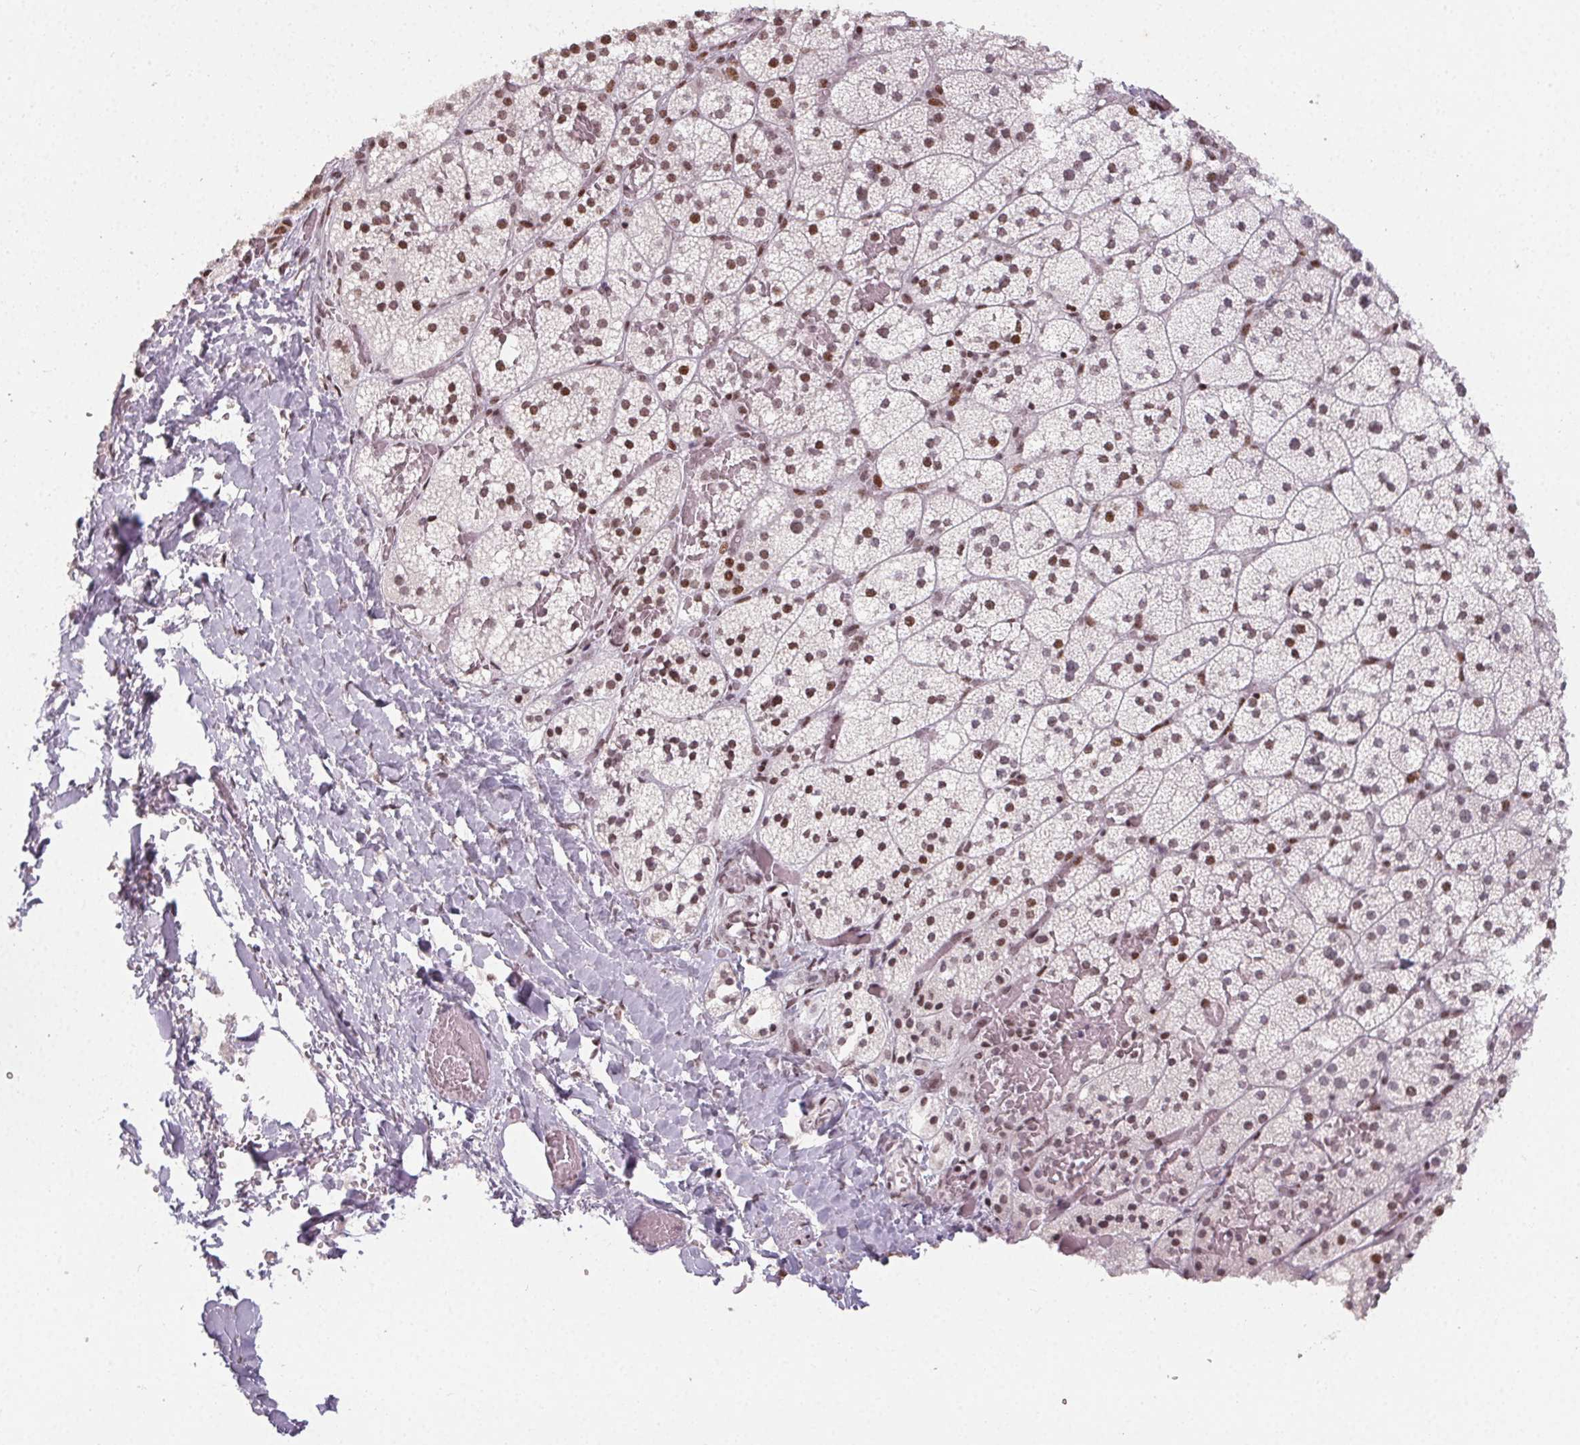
{"staining": {"intensity": "moderate", "quantity": ">75%", "location": "nuclear"}, "tissue": "adrenal gland", "cell_type": "Glandular cells", "image_type": "normal", "snomed": [{"axis": "morphology", "description": "Normal tissue, NOS"}, {"axis": "topography", "description": "Adrenal gland"}], "caption": "Brown immunohistochemical staining in normal adrenal gland reveals moderate nuclear staining in approximately >75% of glandular cells.", "gene": "KMT2A", "patient": {"sex": "male", "age": 53}}